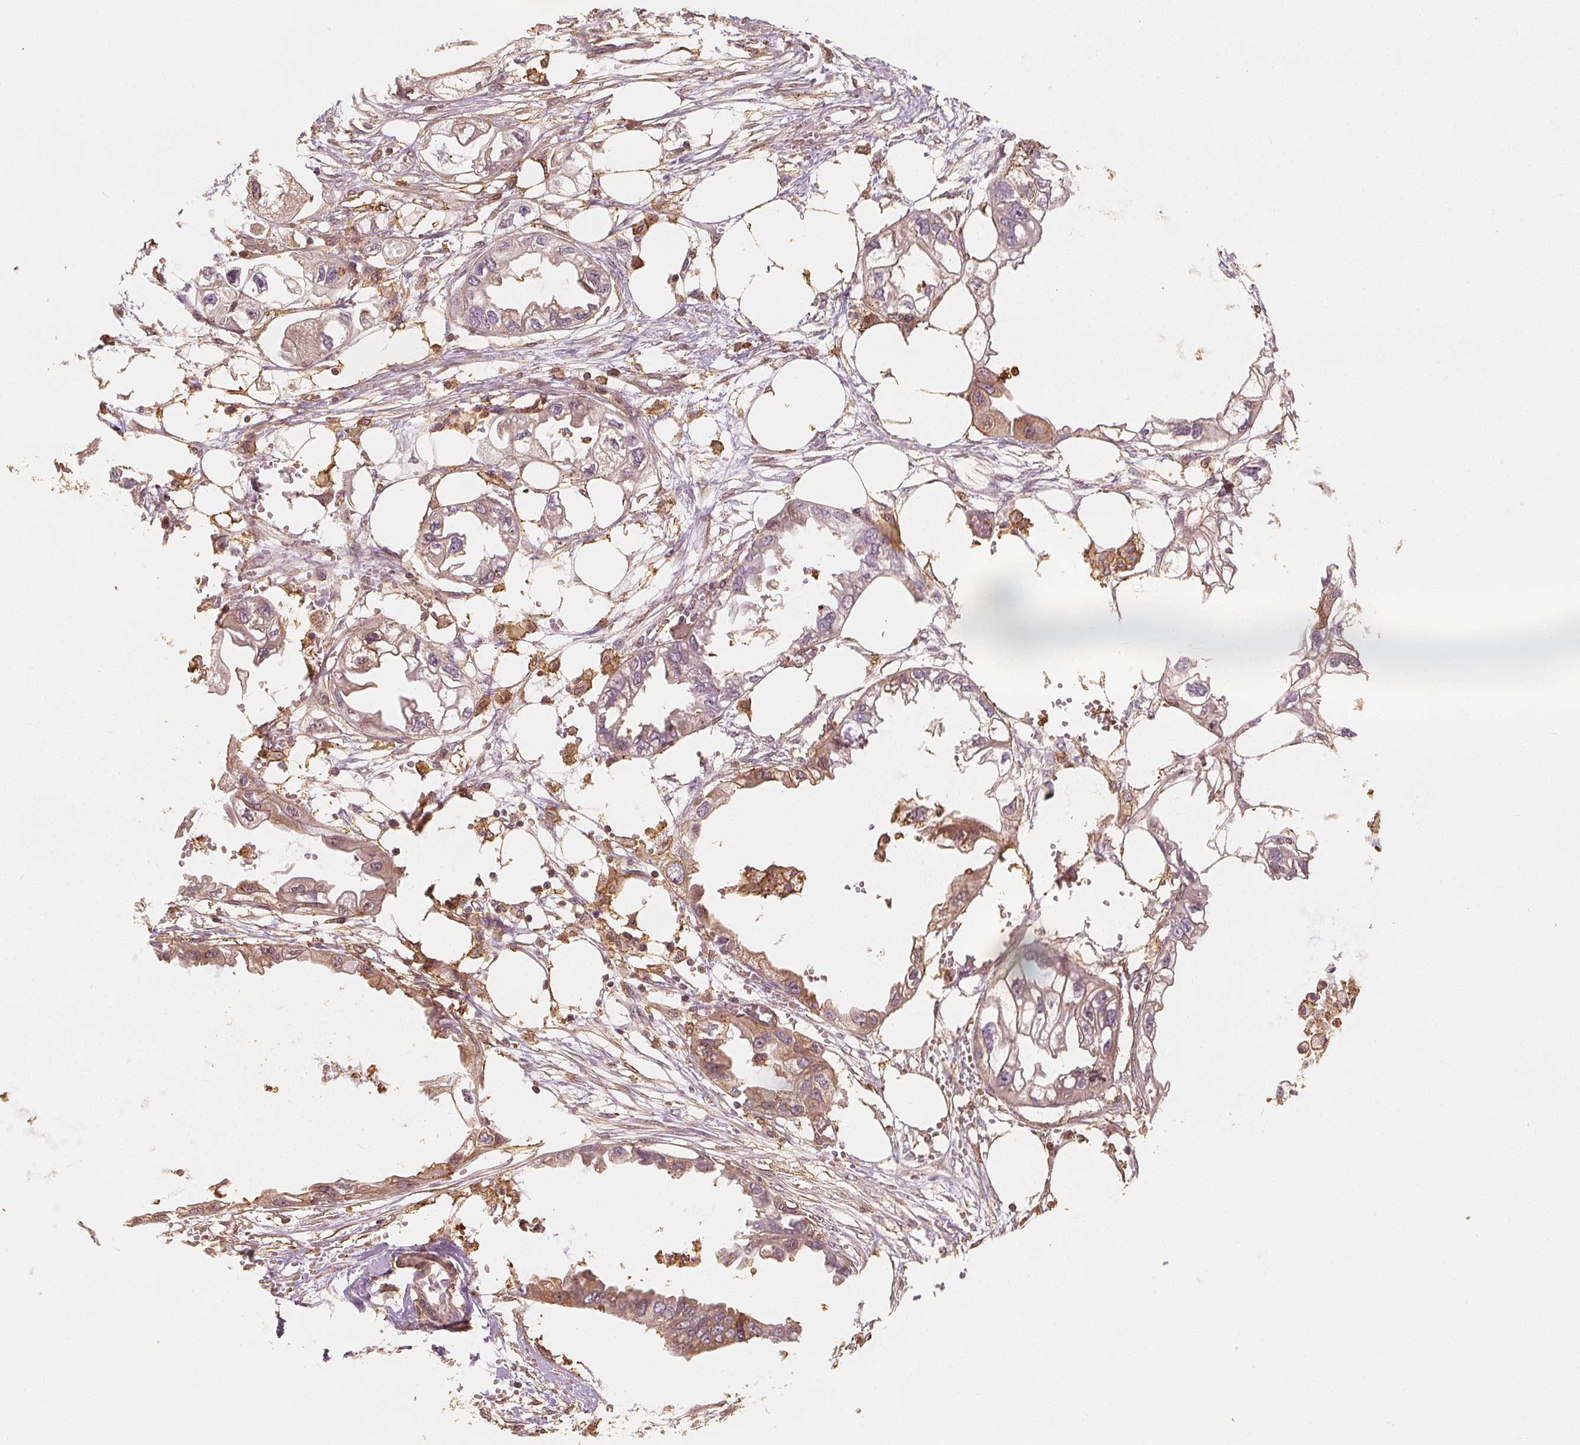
{"staining": {"intensity": "weak", "quantity": "25%-75%", "location": "cytoplasmic/membranous"}, "tissue": "endometrial cancer", "cell_type": "Tumor cells", "image_type": "cancer", "snomed": [{"axis": "morphology", "description": "Adenocarcinoma, NOS"}, {"axis": "morphology", "description": "Adenocarcinoma, metastatic, NOS"}, {"axis": "topography", "description": "Adipose tissue"}, {"axis": "topography", "description": "Endometrium"}], "caption": "Immunohistochemical staining of endometrial metastatic adenocarcinoma shows low levels of weak cytoplasmic/membranous positivity in about 25%-75% of tumor cells. The staining was performed using DAB, with brown indicating positive protein expression. Nuclei are stained blue with hematoxylin.", "gene": "ARHGAP26", "patient": {"sex": "female", "age": 67}}